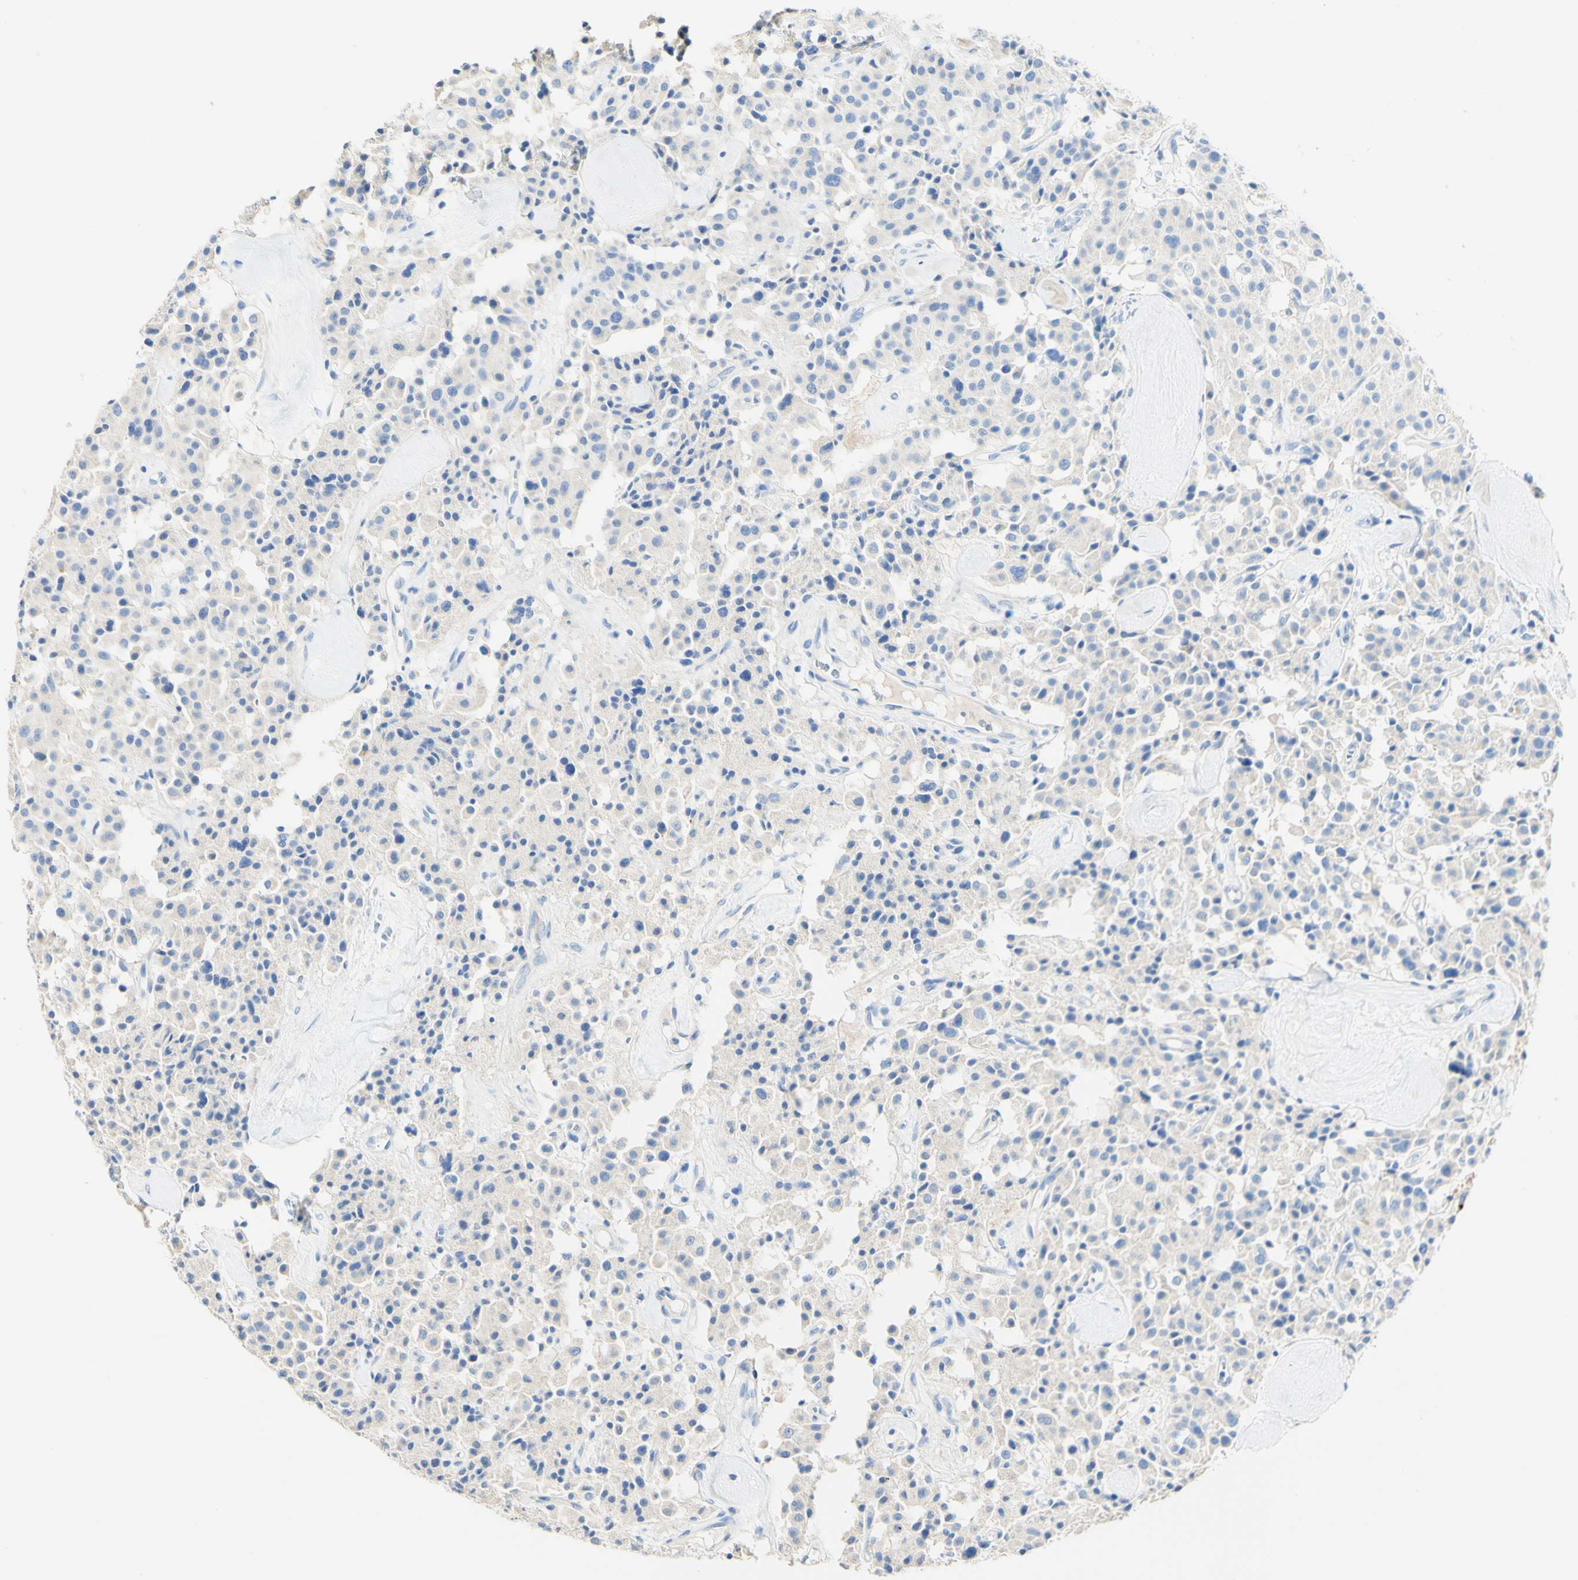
{"staining": {"intensity": "negative", "quantity": "none", "location": "none"}, "tissue": "carcinoid", "cell_type": "Tumor cells", "image_type": "cancer", "snomed": [{"axis": "morphology", "description": "Carcinoid, malignant, NOS"}, {"axis": "topography", "description": "Lung"}], "caption": "High magnification brightfield microscopy of malignant carcinoid stained with DAB (brown) and counterstained with hematoxylin (blue): tumor cells show no significant expression.", "gene": "PIGR", "patient": {"sex": "male", "age": 30}}